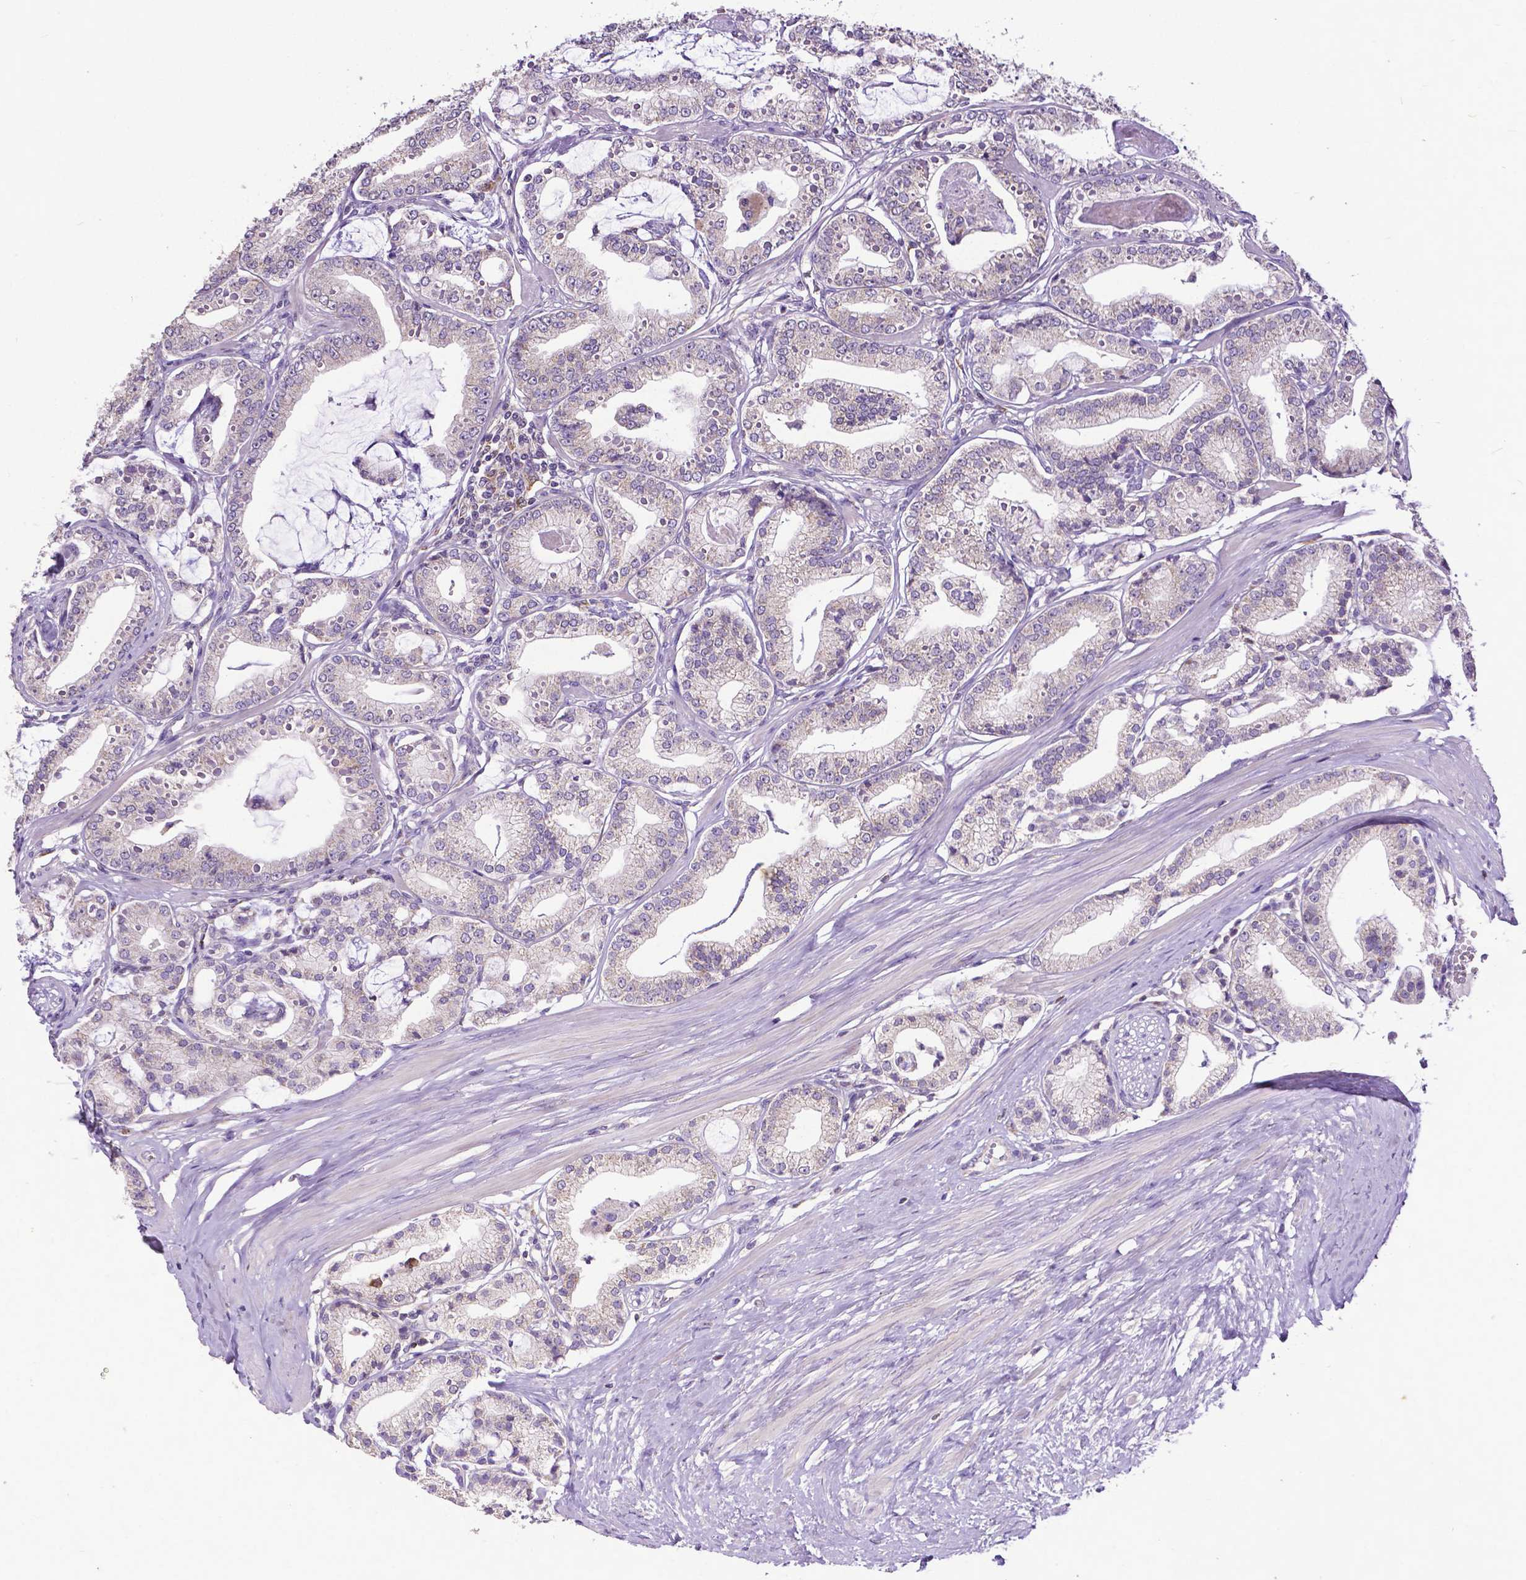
{"staining": {"intensity": "negative", "quantity": "none", "location": "none"}, "tissue": "prostate cancer", "cell_type": "Tumor cells", "image_type": "cancer", "snomed": [{"axis": "morphology", "description": "Adenocarcinoma, High grade"}, {"axis": "topography", "description": "Prostate"}], "caption": "A high-resolution photomicrograph shows immunohistochemistry (IHC) staining of high-grade adenocarcinoma (prostate), which demonstrates no significant positivity in tumor cells.", "gene": "MCL1", "patient": {"sex": "male", "age": 71}}